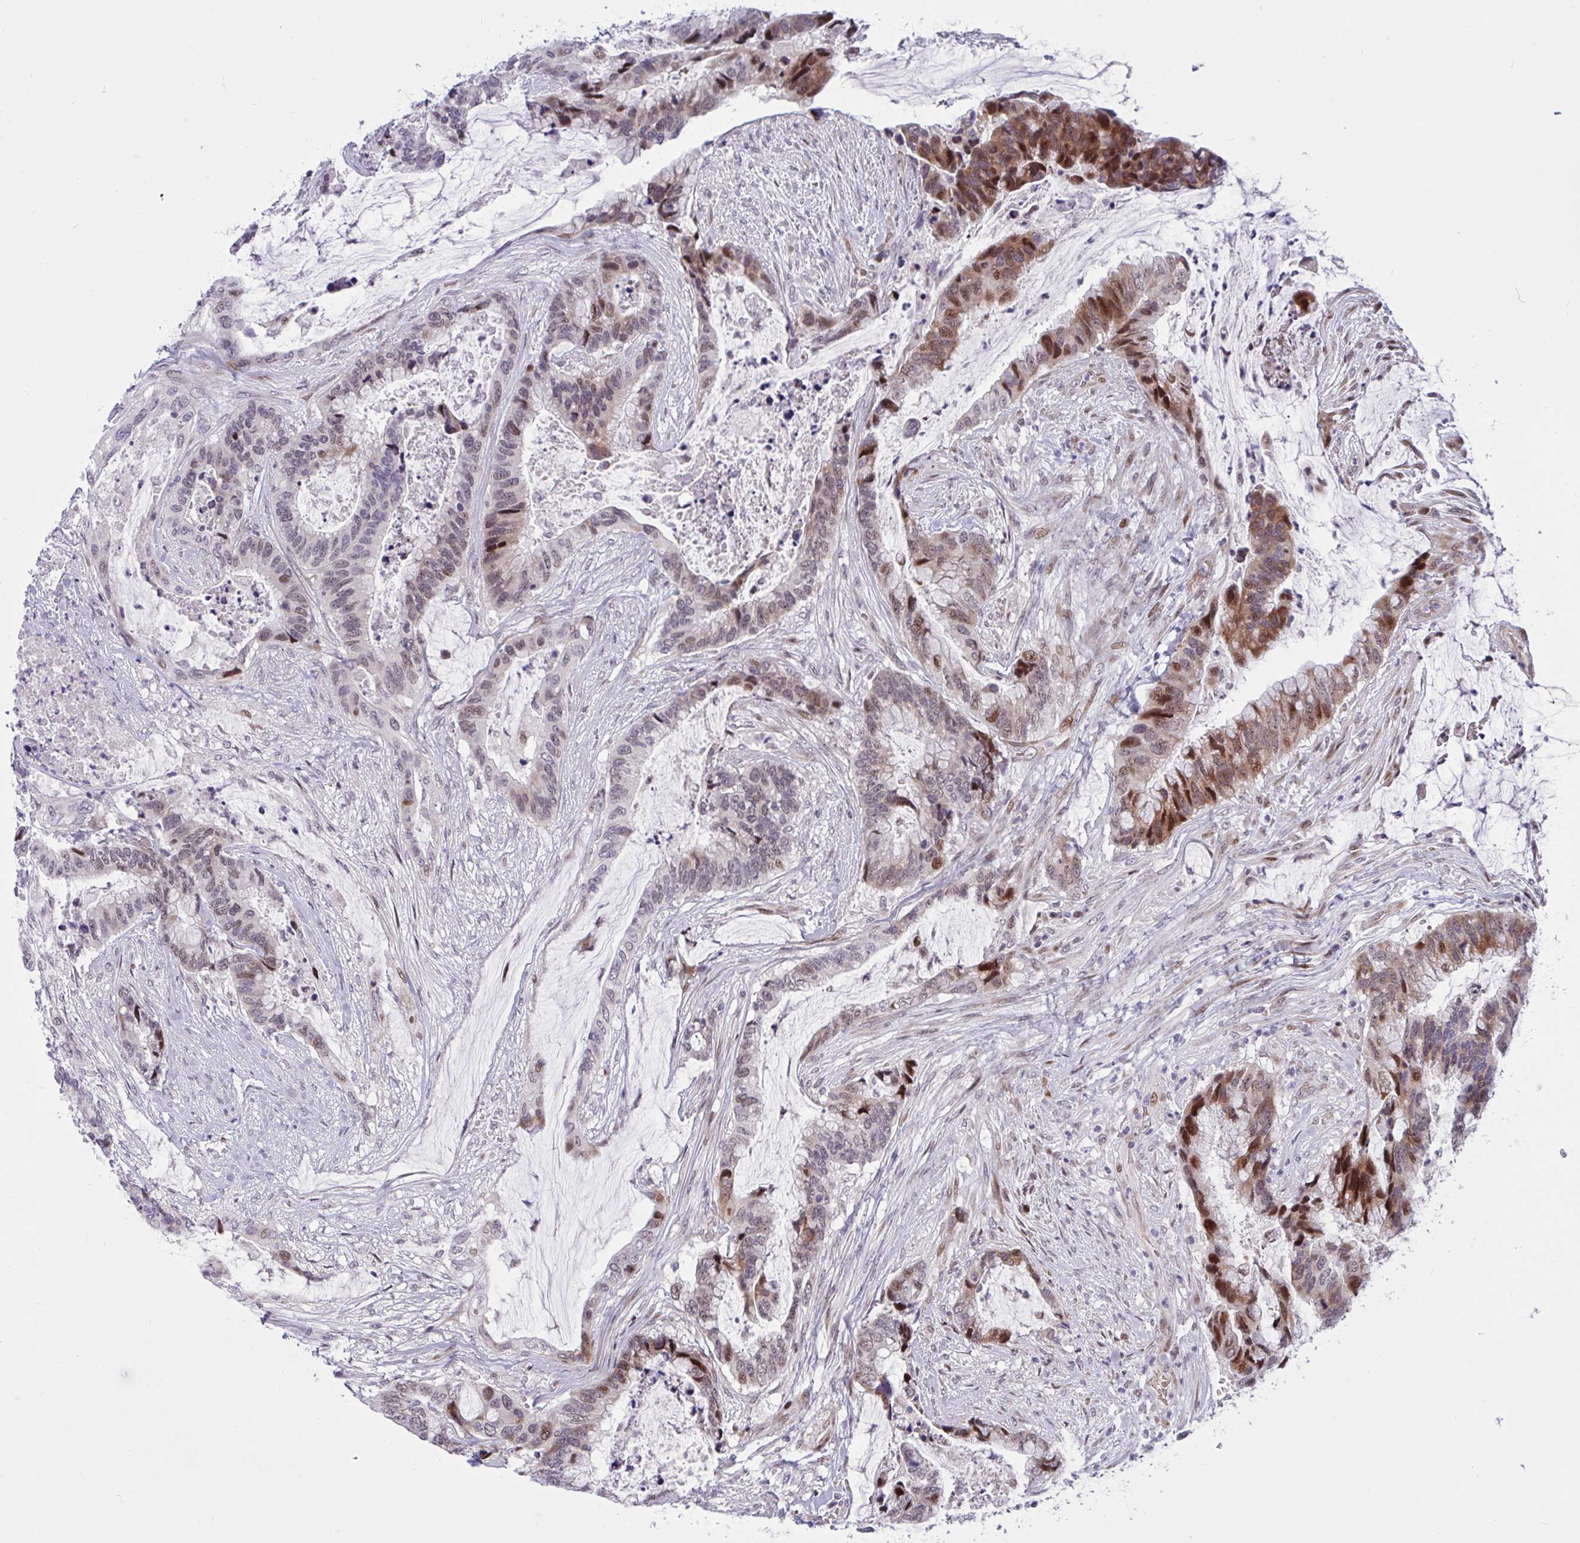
{"staining": {"intensity": "moderate", "quantity": "25%-75%", "location": "nuclear"}, "tissue": "colorectal cancer", "cell_type": "Tumor cells", "image_type": "cancer", "snomed": [{"axis": "morphology", "description": "Adenocarcinoma, NOS"}, {"axis": "topography", "description": "Rectum"}], "caption": "A histopathology image of human colorectal adenocarcinoma stained for a protein demonstrates moderate nuclear brown staining in tumor cells. (Stains: DAB (3,3'-diaminobenzidine) in brown, nuclei in blue, Microscopy: brightfield microscopy at high magnification).", "gene": "RBL1", "patient": {"sex": "female", "age": 59}}